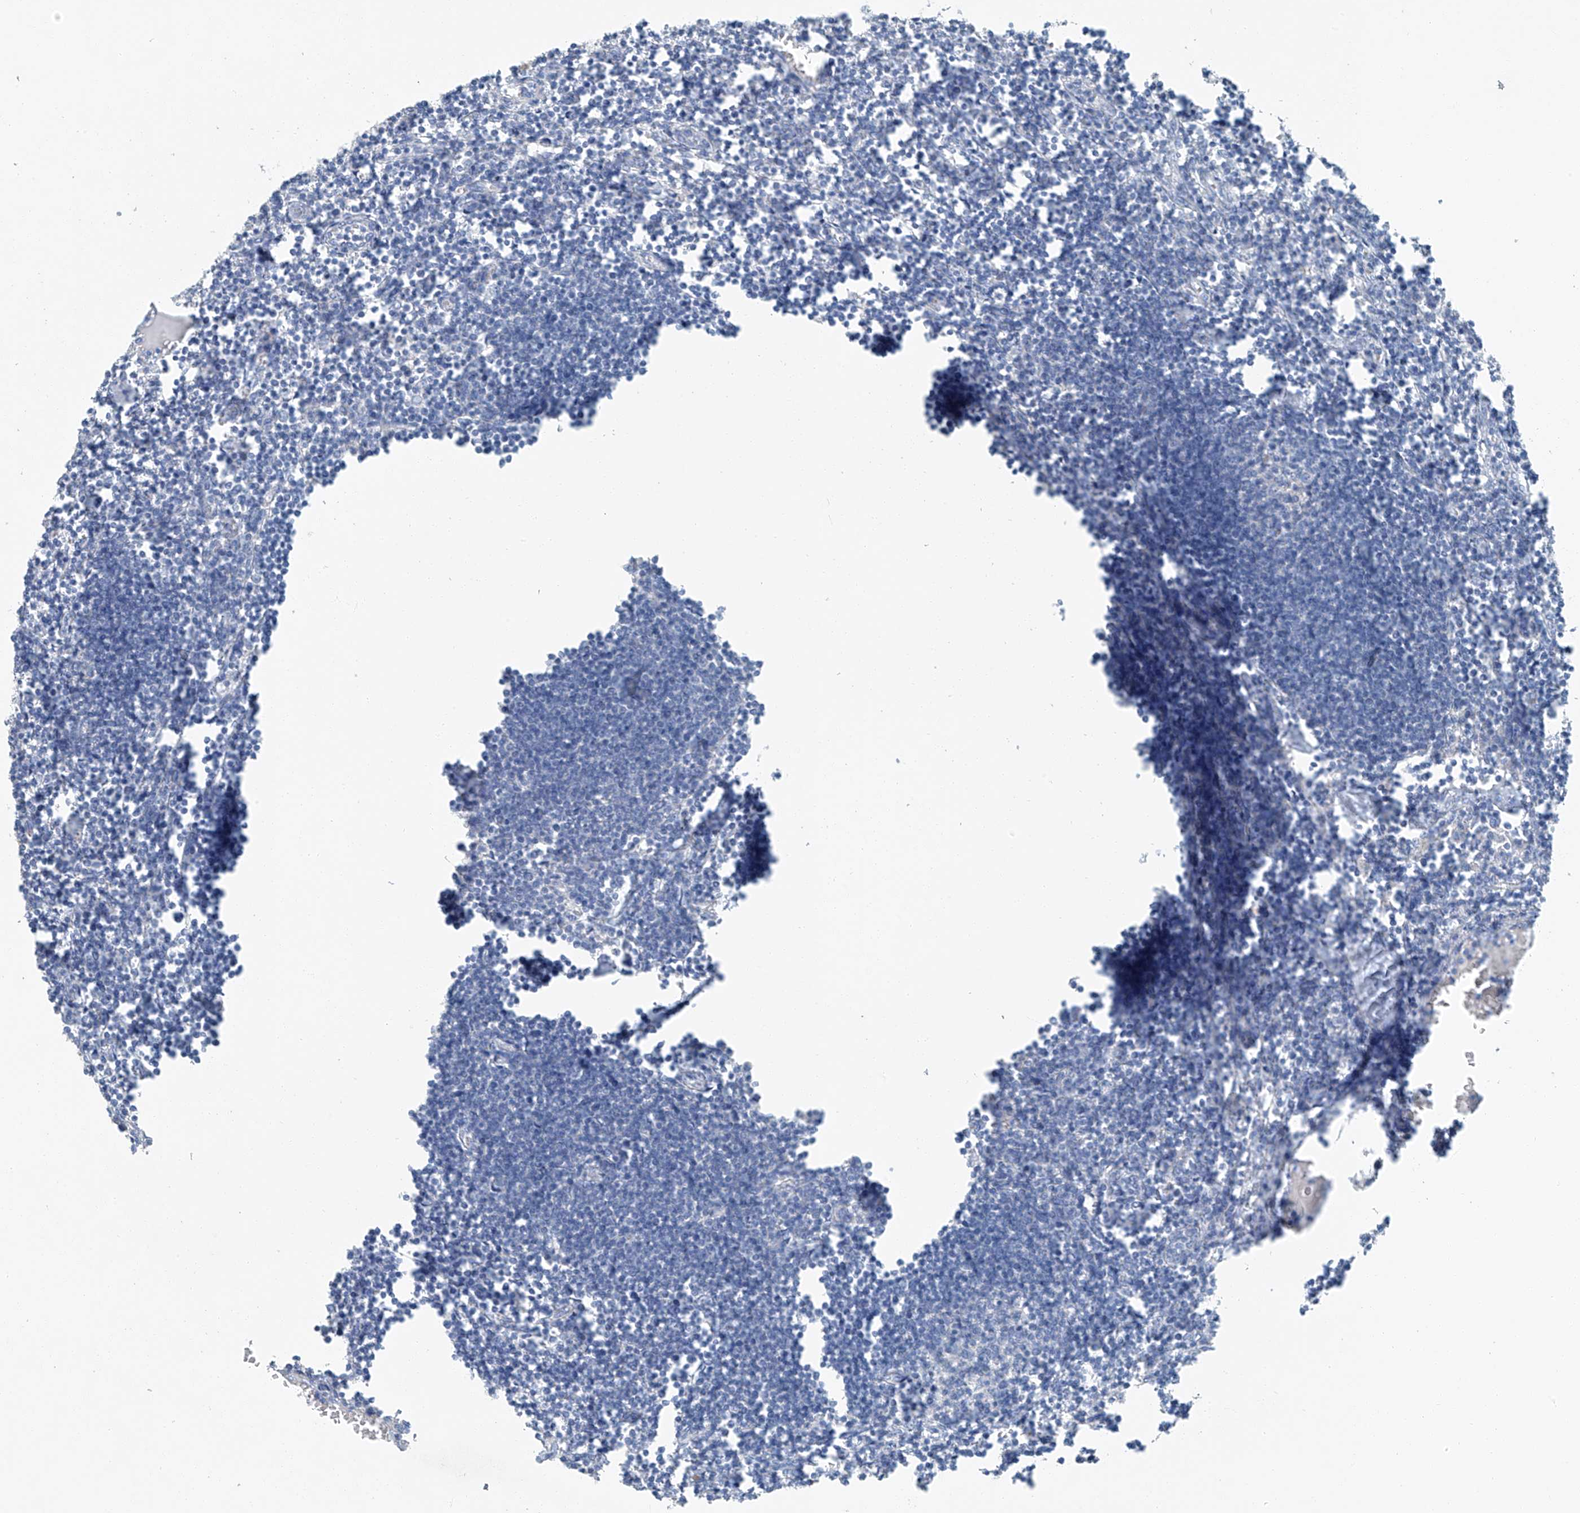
{"staining": {"intensity": "negative", "quantity": "none", "location": "none"}, "tissue": "lymph node", "cell_type": "Germinal center cells", "image_type": "normal", "snomed": [{"axis": "morphology", "description": "Normal tissue, NOS"}, {"axis": "morphology", "description": "Malignant melanoma, Metastatic site"}, {"axis": "topography", "description": "Lymph node"}], "caption": "A high-resolution micrograph shows immunohistochemistry staining of normal lymph node, which demonstrates no significant expression in germinal center cells. (Stains: DAB immunohistochemistry with hematoxylin counter stain, Microscopy: brightfield microscopy at high magnification).", "gene": "C1orf87", "patient": {"sex": "male", "age": 41}}